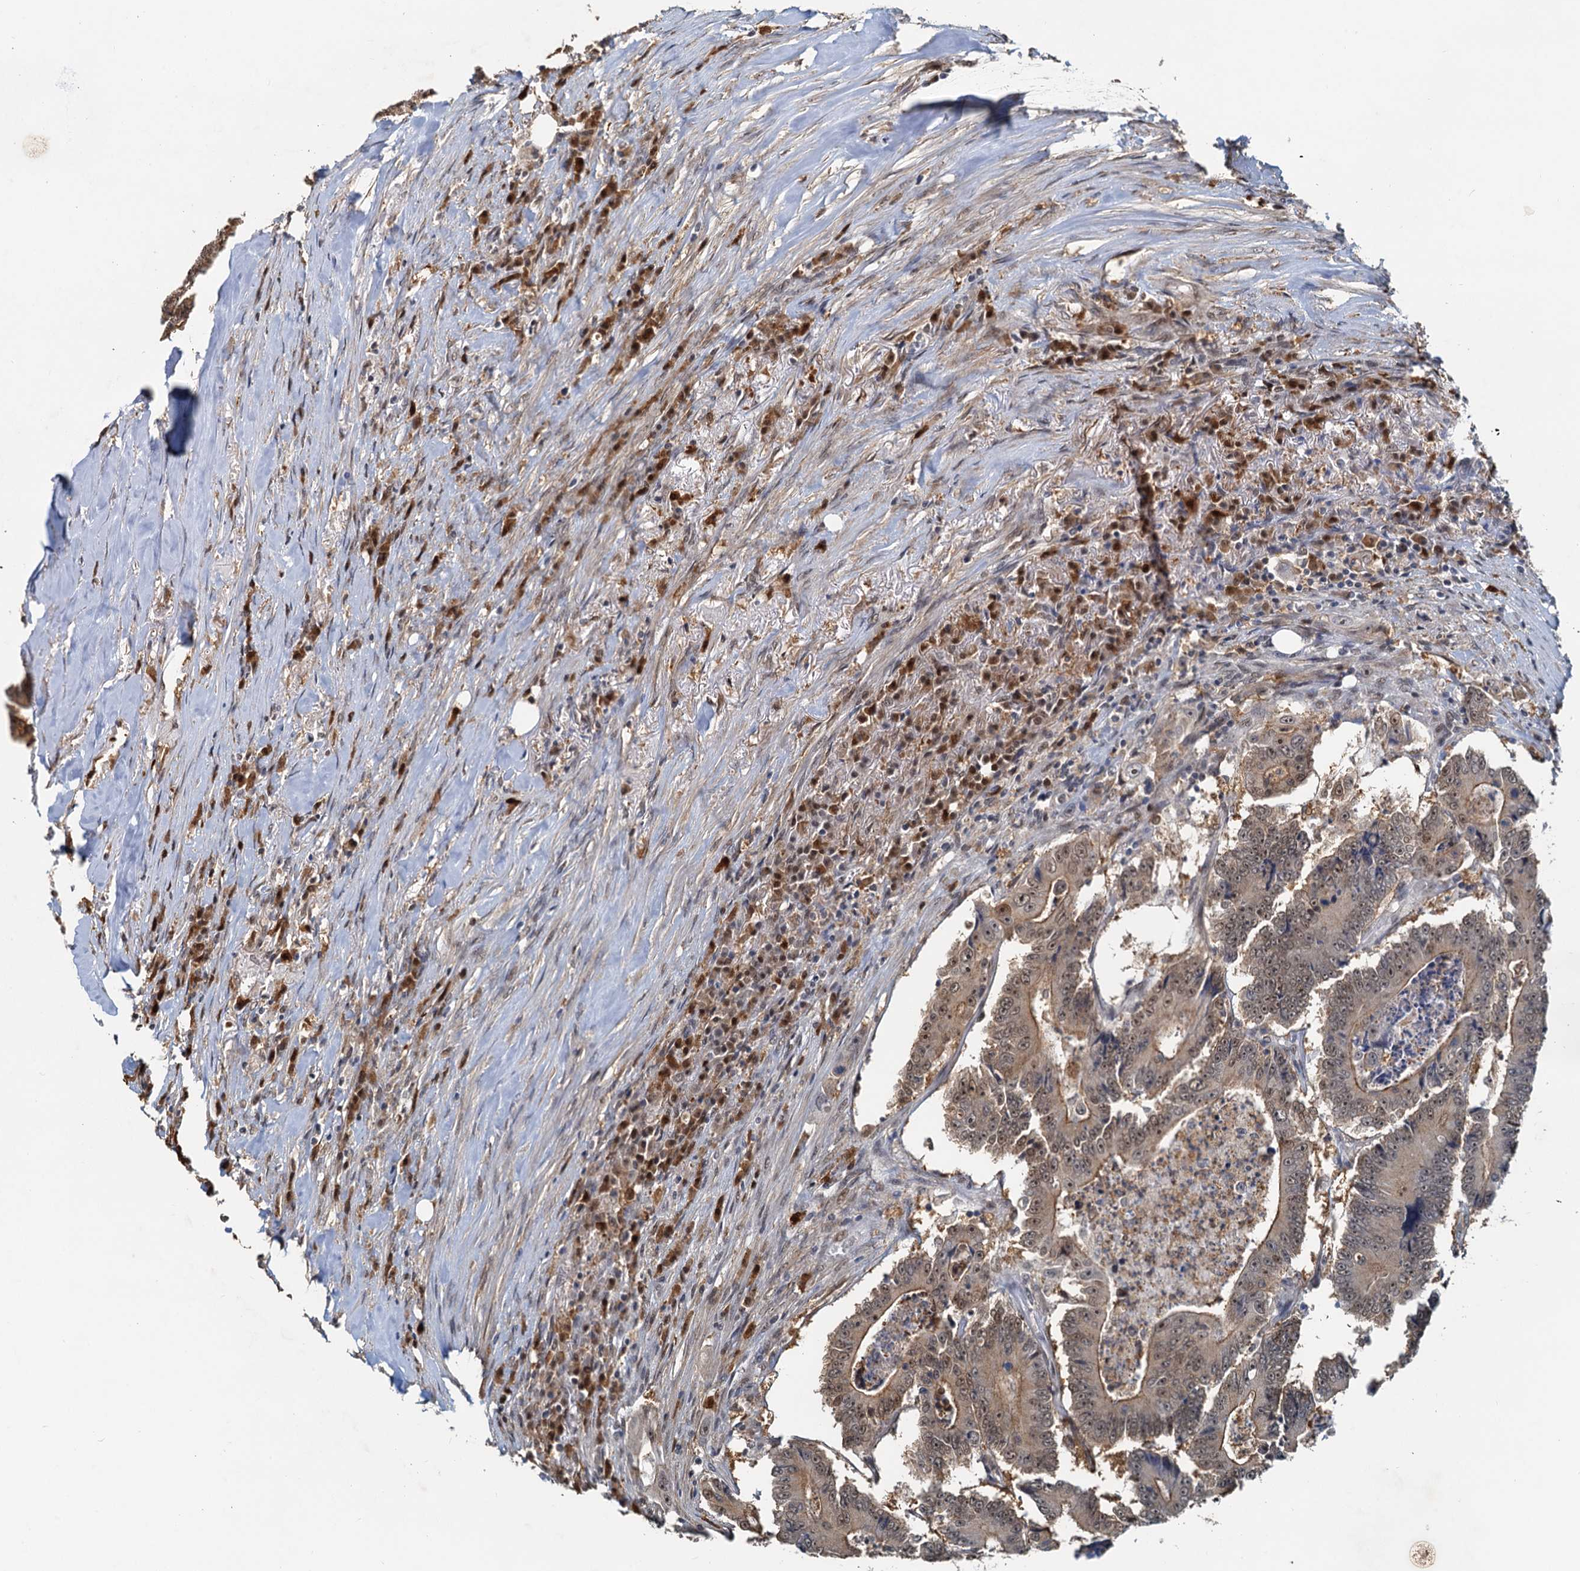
{"staining": {"intensity": "weak", "quantity": ">75%", "location": "cytoplasmic/membranous,nuclear"}, "tissue": "colorectal cancer", "cell_type": "Tumor cells", "image_type": "cancer", "snomed": [{"axis": "morphology", "description": "Adenocarcinoma, NOS"}, {"axis": "topography", "description": "Colon"}], "caption": "Immunohistochemistry (IHC) of human colorectal cancer (adenocarcinoma) demonstrates low levels of weak cytoplasmic/membranous and nuclear staining in about >75% of tumor cells.", "gene": "SPINDOC", "patient": {"sex": "male", "age": 83}}